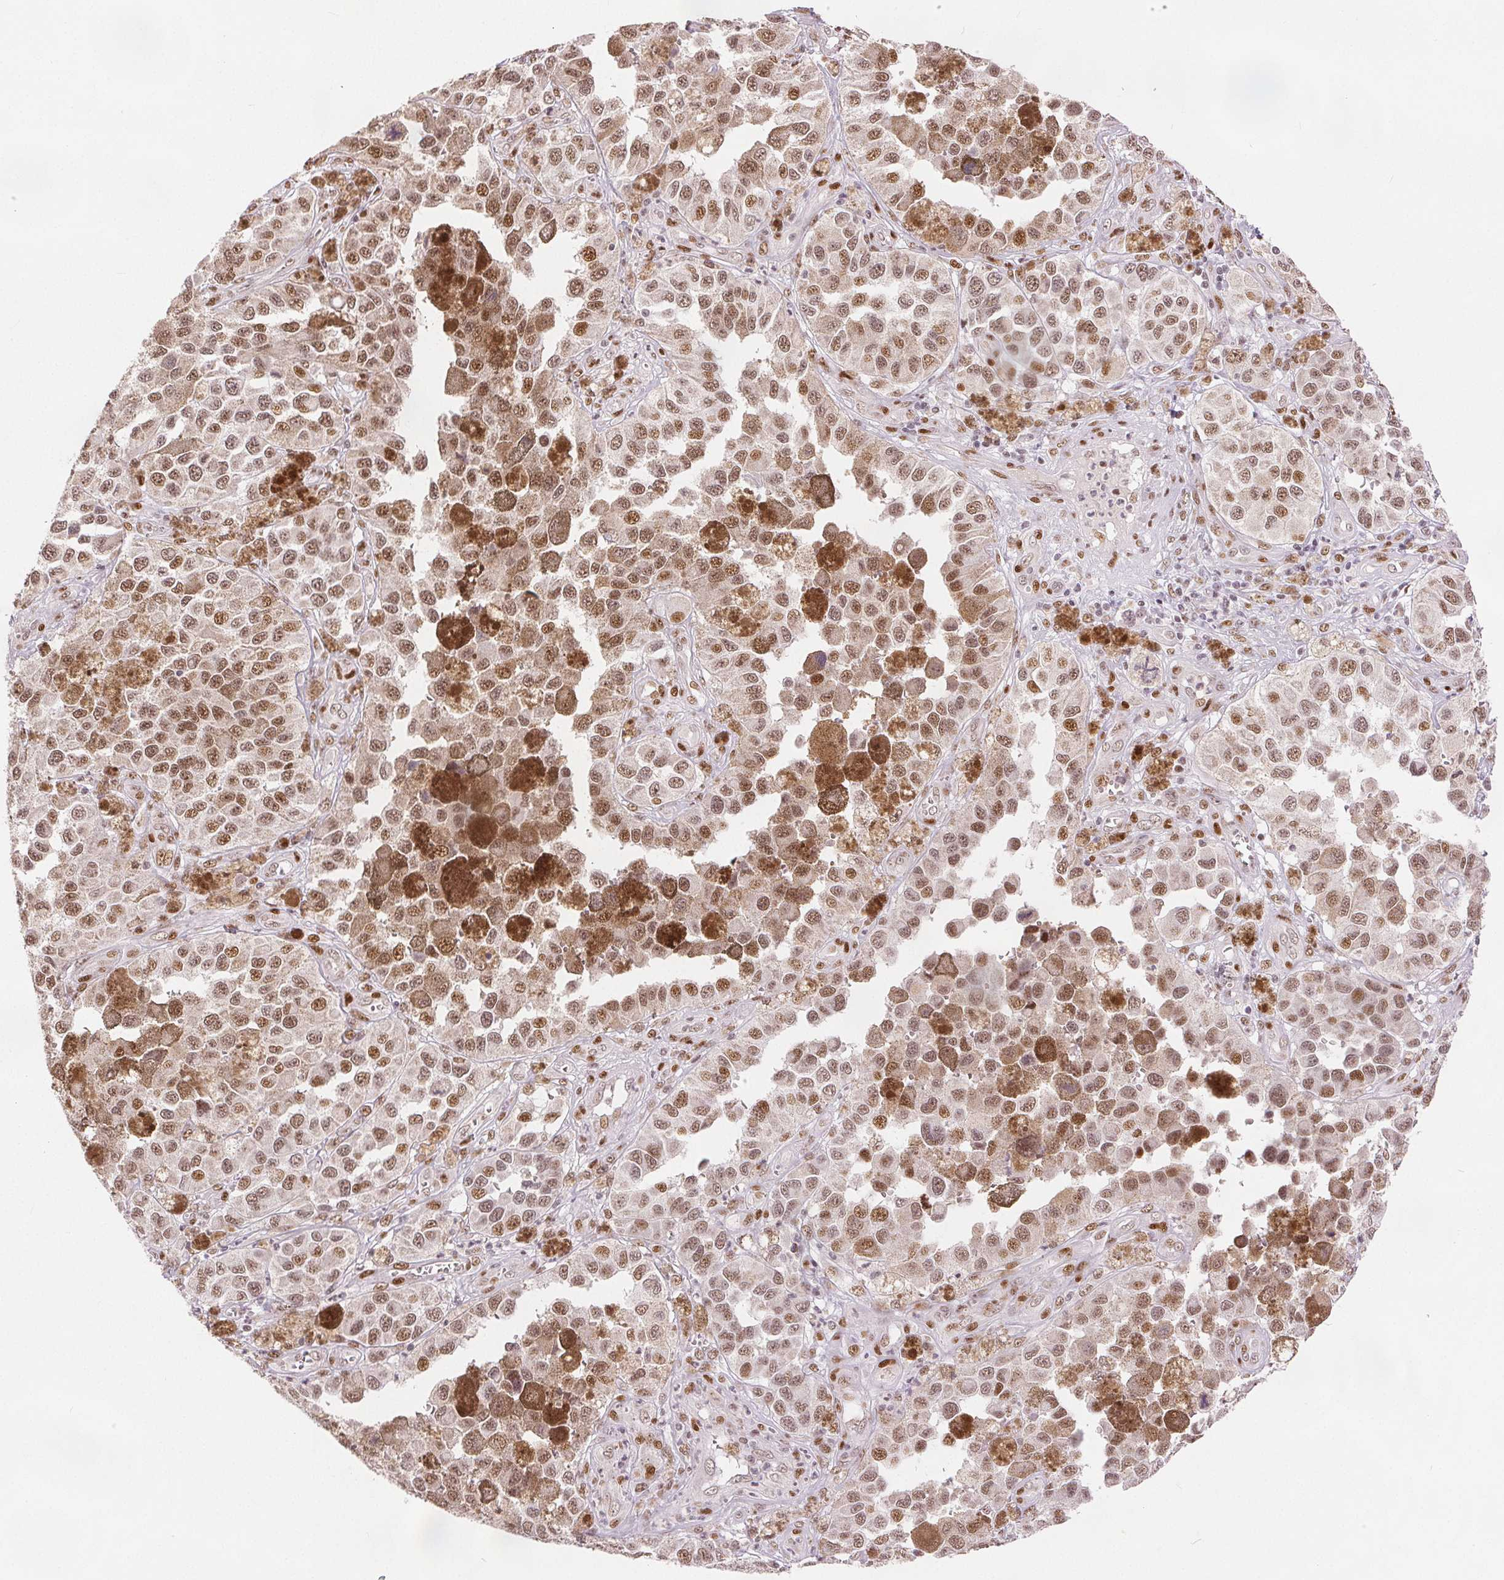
{"staining": {"intensity": "moderate", "quantity": ">75%", "location": "nuclear"}, "tissue": "melanoma", "cell_type": "Tumor cells", "image_type": "cancer", "snomed": [{"axis": "morphology", "description": "Malignant melanoma, NOS"}, {"axis": "topography", "description": "Skin"}], "caption": "Immunohistochemistry (IHC) (DAB) staining of human malignant melanoma reveals moderate nuclear protein staining in approximately >75% of tumor cells.", "gene": "ZNF703", "patient": {"sex": "female", "age": 58}}